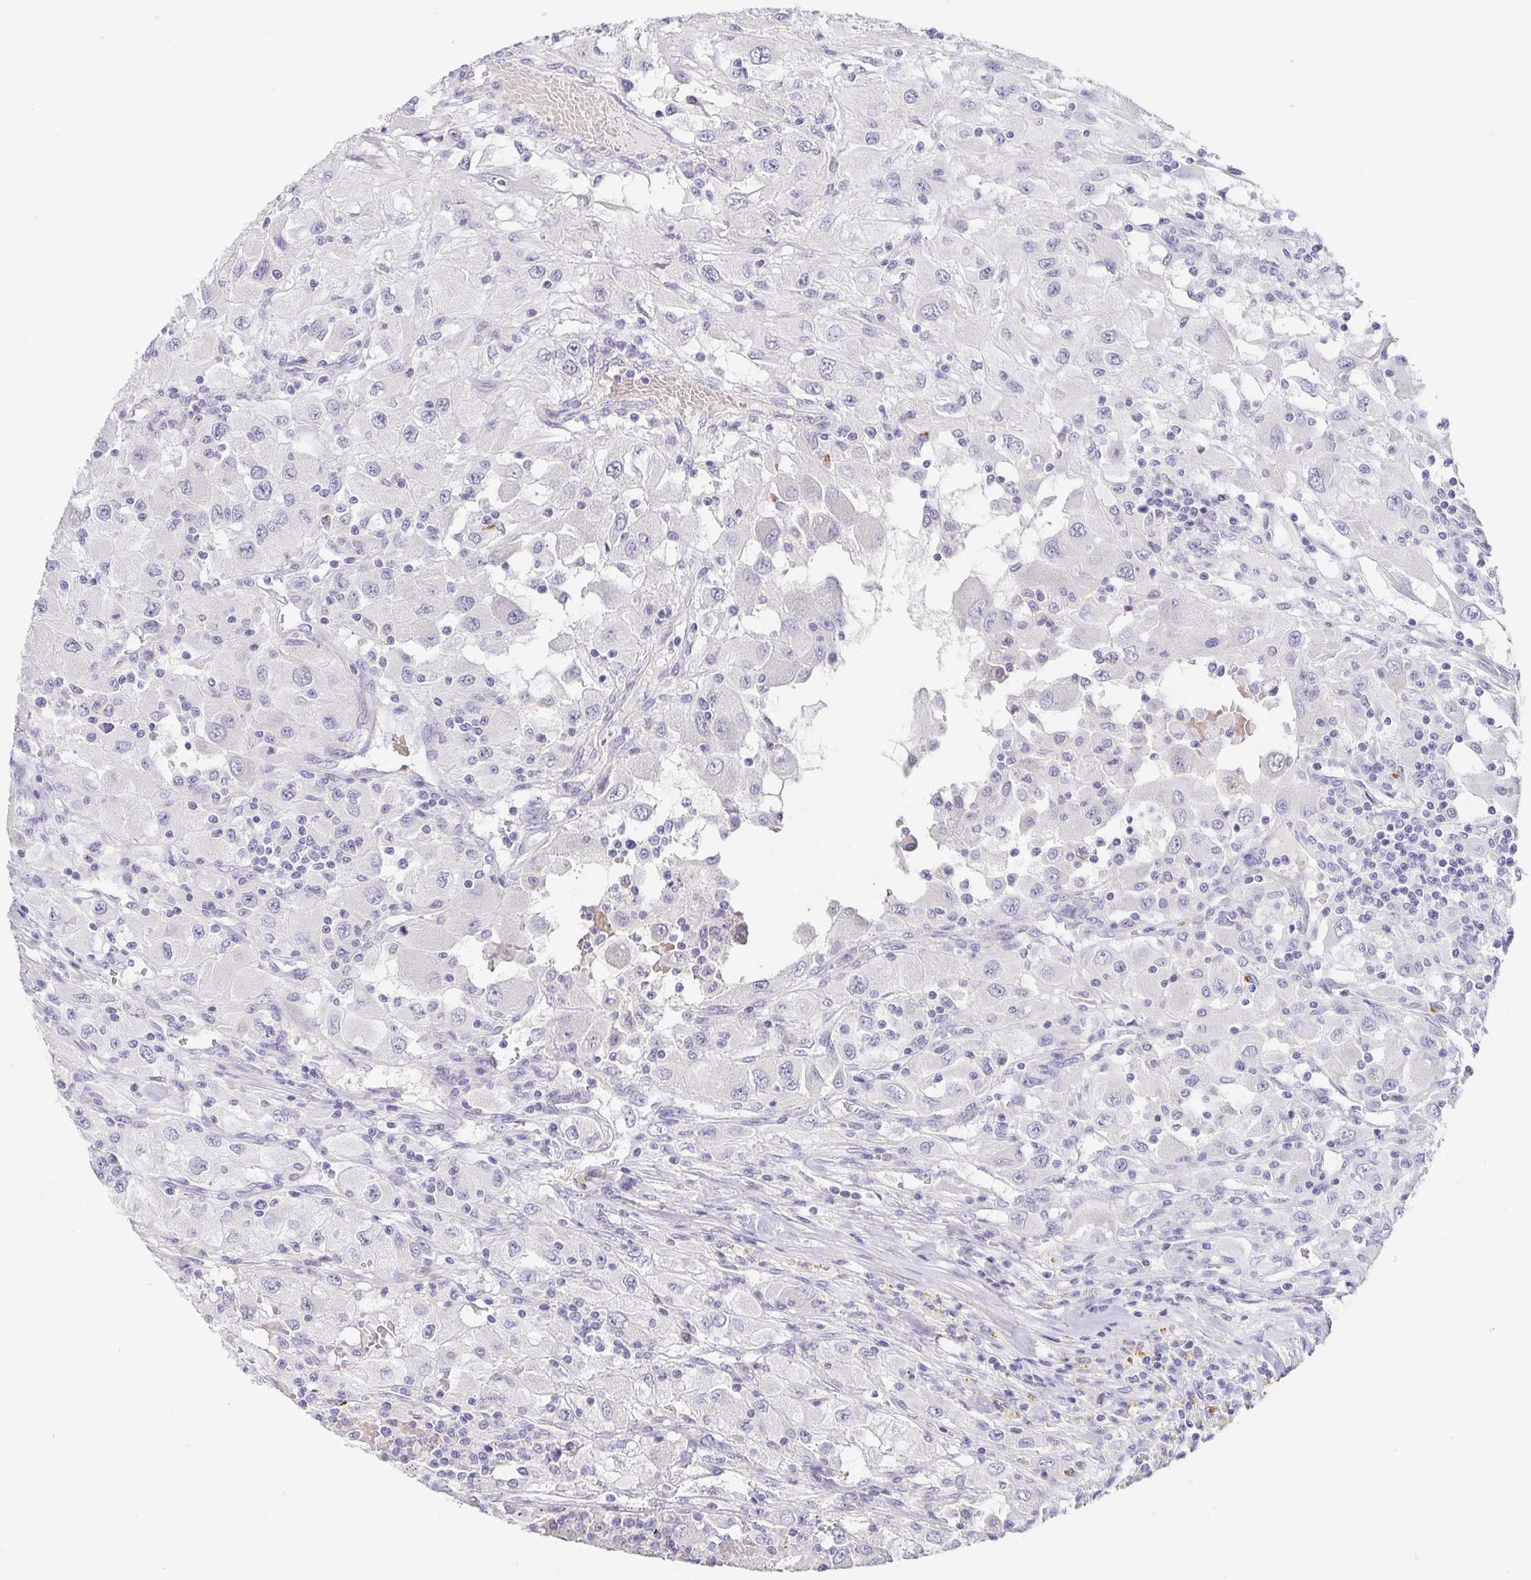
{"staining": {"intensity": "negative", "quantity": "none", "location": "none"}, "tissue": "renal cancer", "cell_type": "Tumor cells", "image_type": "cancer", "snomed": [{"axis": "morphology", "description": "Adenocarcinoma, NOS"}, {"axis": "topography", "description": "Kidney"}], "caption": "High power microscopy image of an immunohistochemistry image of renal adenocarcinoma, revealing no significant expression in tumor cells.", "gene": "PDX1", "patient": {"sex": "female", "age": 67}}